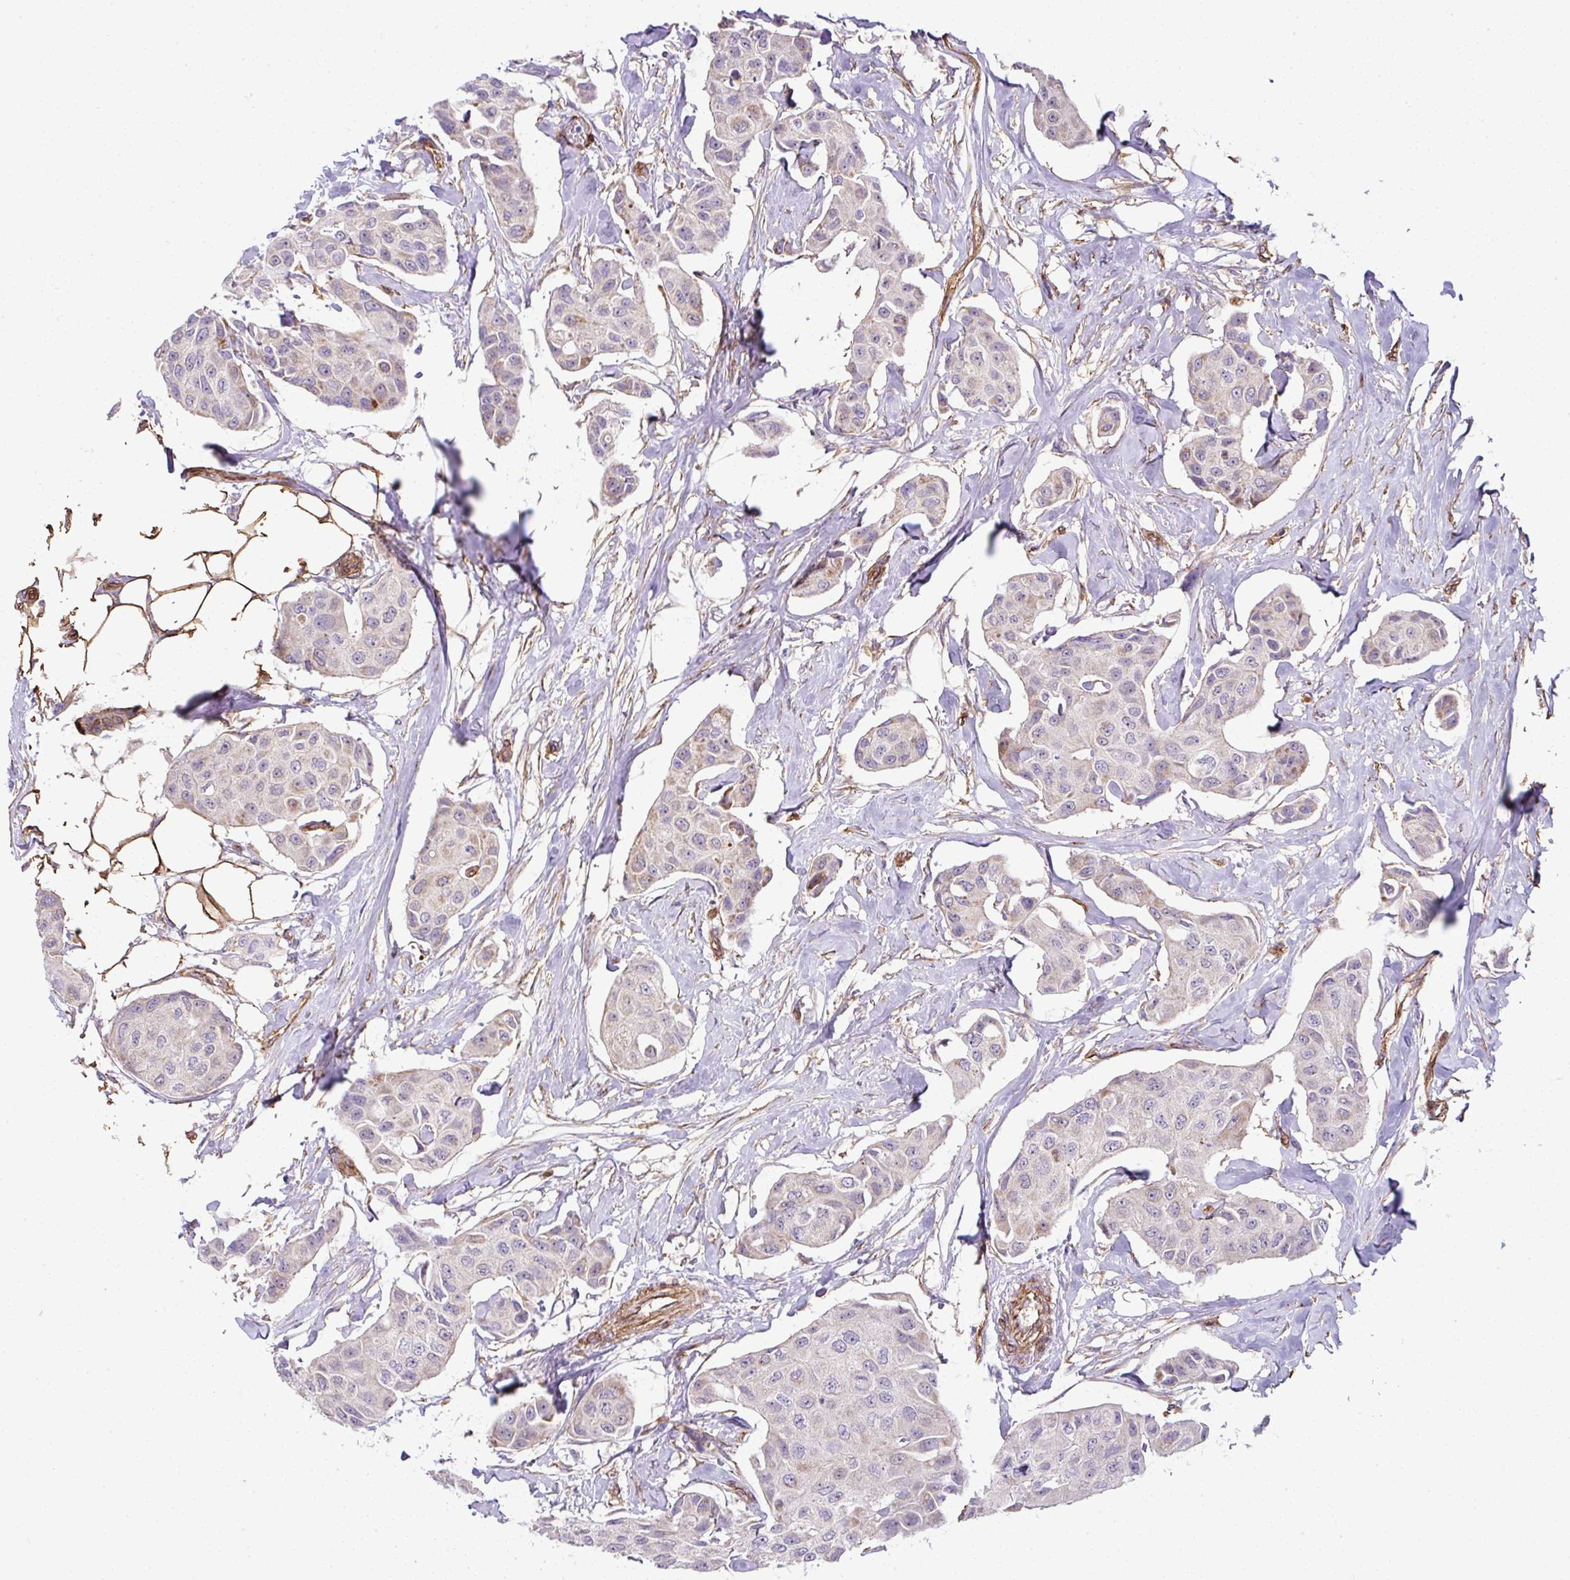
{"staining": {"intensity": "negative", "quantity": "none", "location": "none"}, "tissue": "breast cancer", "cell_type": "Tumor cells", "image_type": "cancer", "snomed": [{"axis": "morphology", "description": "Duct carcinoma"}, {"axis": "topography", "description": "Breast"}, {"axis": "topography", "description": "Lymph node"}], "caption": "A histopathology image of human breast cancer (infiltrating ductal carcinoma) is negative for staining in tumor cells.", "gene": "ANKUB1", "patient": {"sex": "female", "age": 80}}